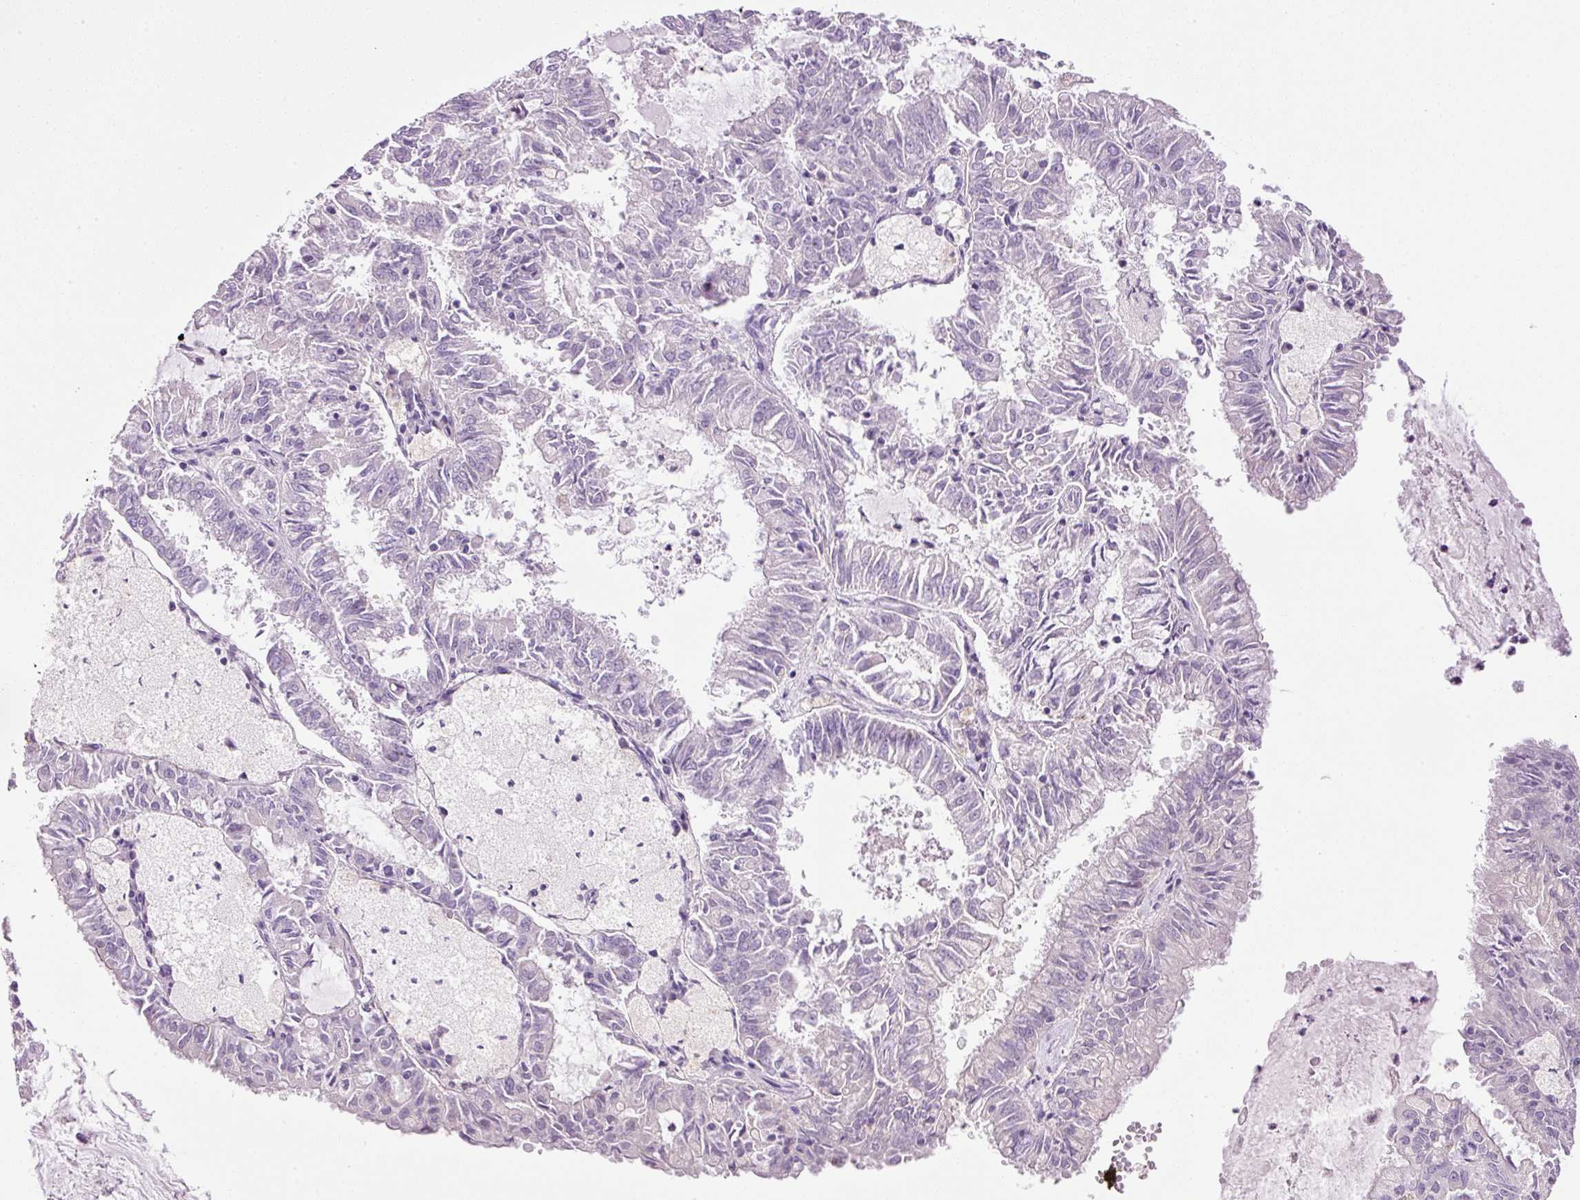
{"staining": {"intensity": "negative", "quantity": "none", "location": "none"}, "tissue": "endometrial cancer", "cell_type": "Tumor cells", "image_type": "cancer", "snomed": [{"axis": "morphology", "description": "Adenocarcinoma, NOS"}, {"axis": "topography", "description": "Endometrium"}], "caption": "An IHC photomicrograph of endometrial cancer is shown. There is no staining in tumor cells of endometrial cancer. (Stains: DAB (3,3'-diaminobenzidine) immunohistochemistry with hematoxylin counter stain, Microscopy: brightfield microscopy at high magnification).", "gene": "SRC", "patient": {"sex": "female", "age": 57}}